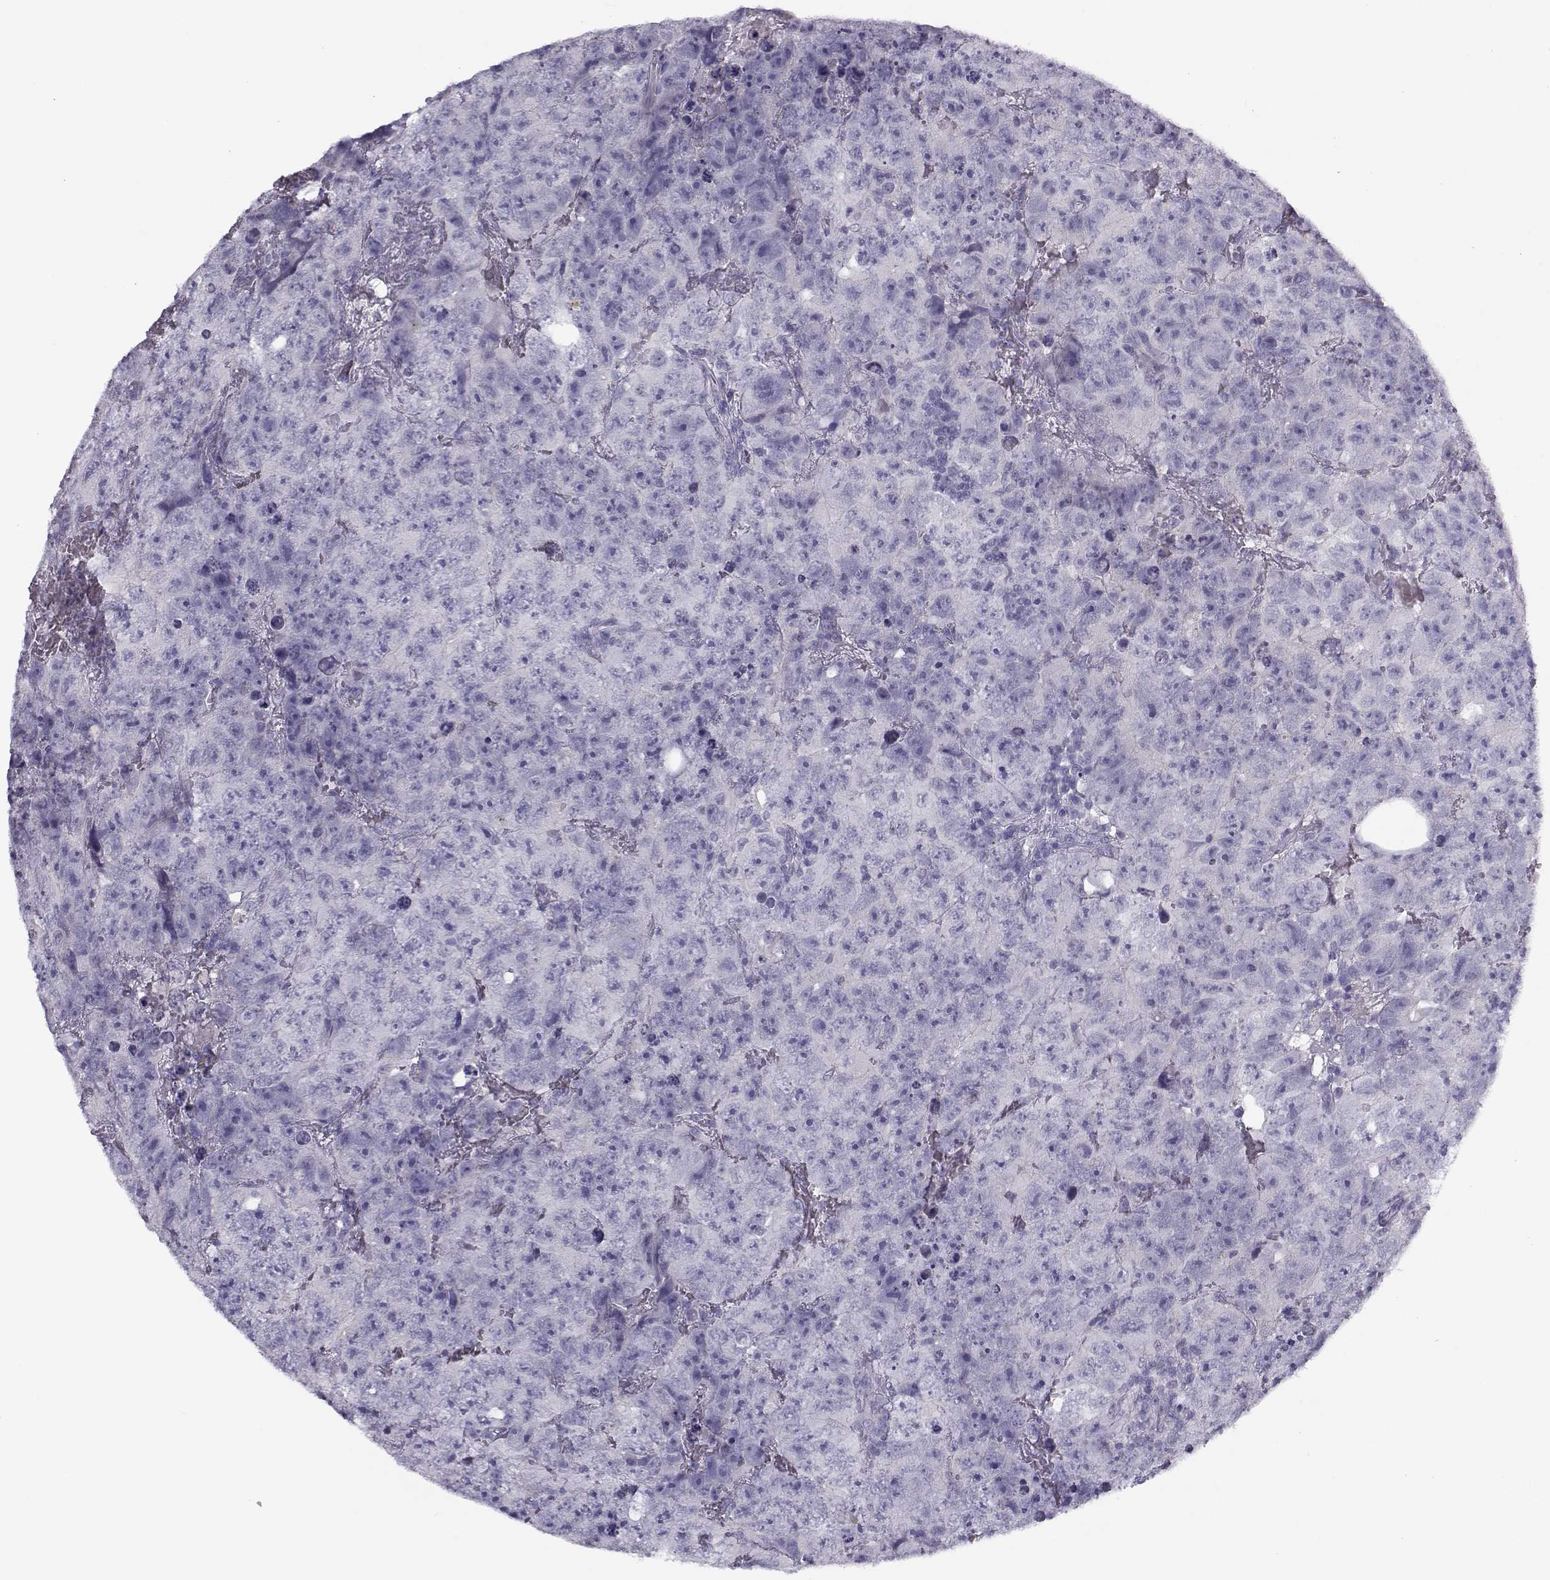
{"staining": {"intensity": "negative", "quantity": "none", "location": "none"}, "tissue": "testis cancer", "cell_type": "Tumor cells", "image_type": "cancer", "snomed": [{"axis": "morphology", "description": "Carcinoma, Embryonal, NOS"}, {"axis": "topography", "description": "Testis"}], "caption": "Embryonal carcinoma (testis) stained for a protein using IHC reveals no staining tumor cells.", "gene": "CFAP77", "patient": {"sex": "male", "age": 24}}